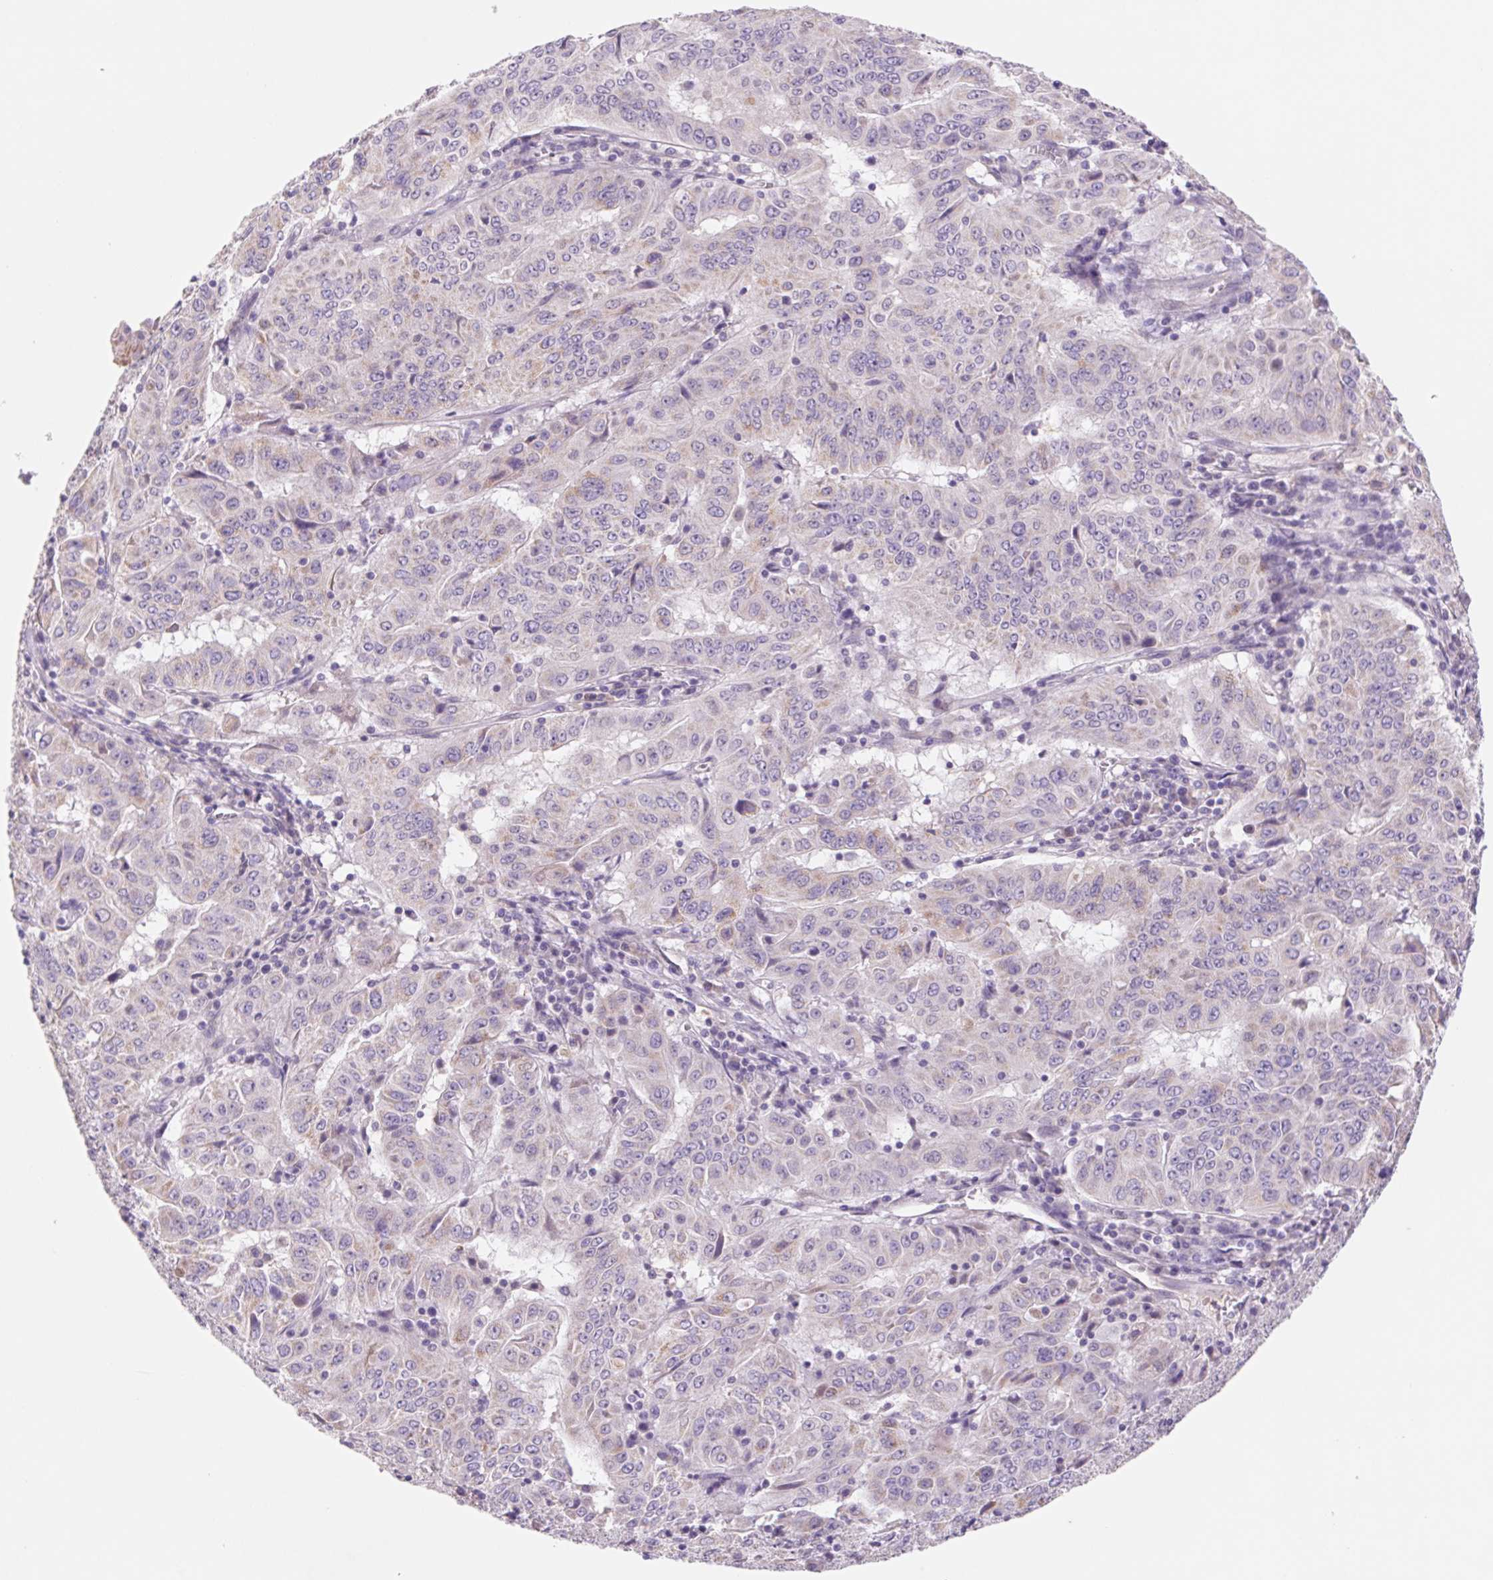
{"staining": {"intensity": "negative", "quantity": "none", "location": "none"}, "tissue": "pancreatic cancer", "cell_type": "Tumor cells", "image_type": "cancer", "snomed": [{"axis": "morphology", "description": "Adenocarcinoma, NOS"}, {"axis": "topography", "description": "Pancreas"}], "caption": "Immunohistochemistry (IHC) micrograph of human pancreatic adenocarcinoma stained for a protein (brown), which displays no positivity in tumor cells.", "gene": "DPPA5", "patient": {"sex": "male", "age": 63}}